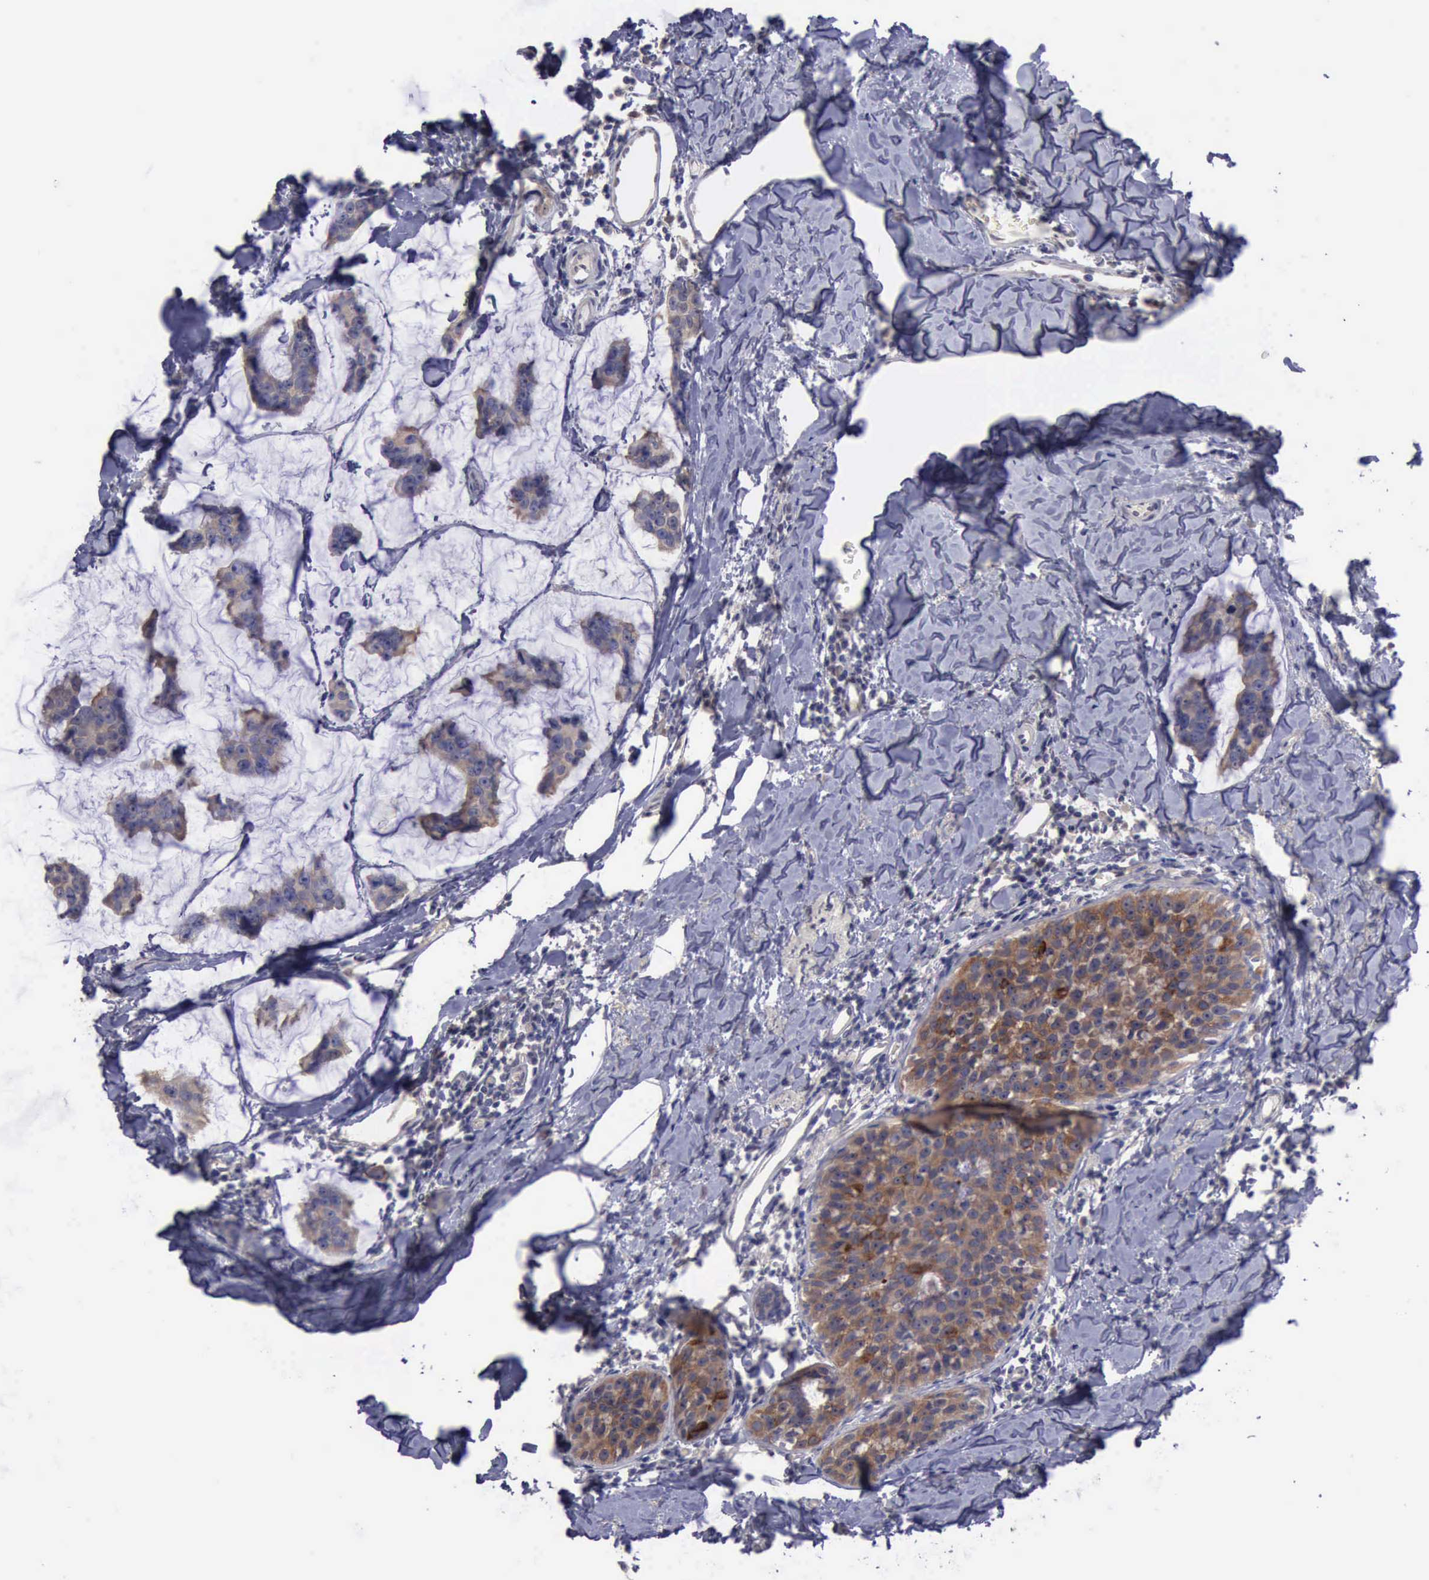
{"staining": {"intensity": "strong", "quantity": ">75%", "location": "cytoplasmic/membranous"}, "tissue": "breast cancer", "cell_type": "Tumor cells", "image_type": "cancer", "snomed": [{"axis": "morphology", "description": "Normal tissue, NOS"}, {"axis": "morphology", "description": "Duct carcinoma"}, {"axis": "topography", "description": "Breast"}], "caption": "Breast invasive ductal carcinoma tissue shows strong cytoplasmic/membranous staining in about >75% of tumor cells, visualized by immunohistochemistry.", "gene": "PHKA1", "patient": {"sex": "female", "age": 50}}